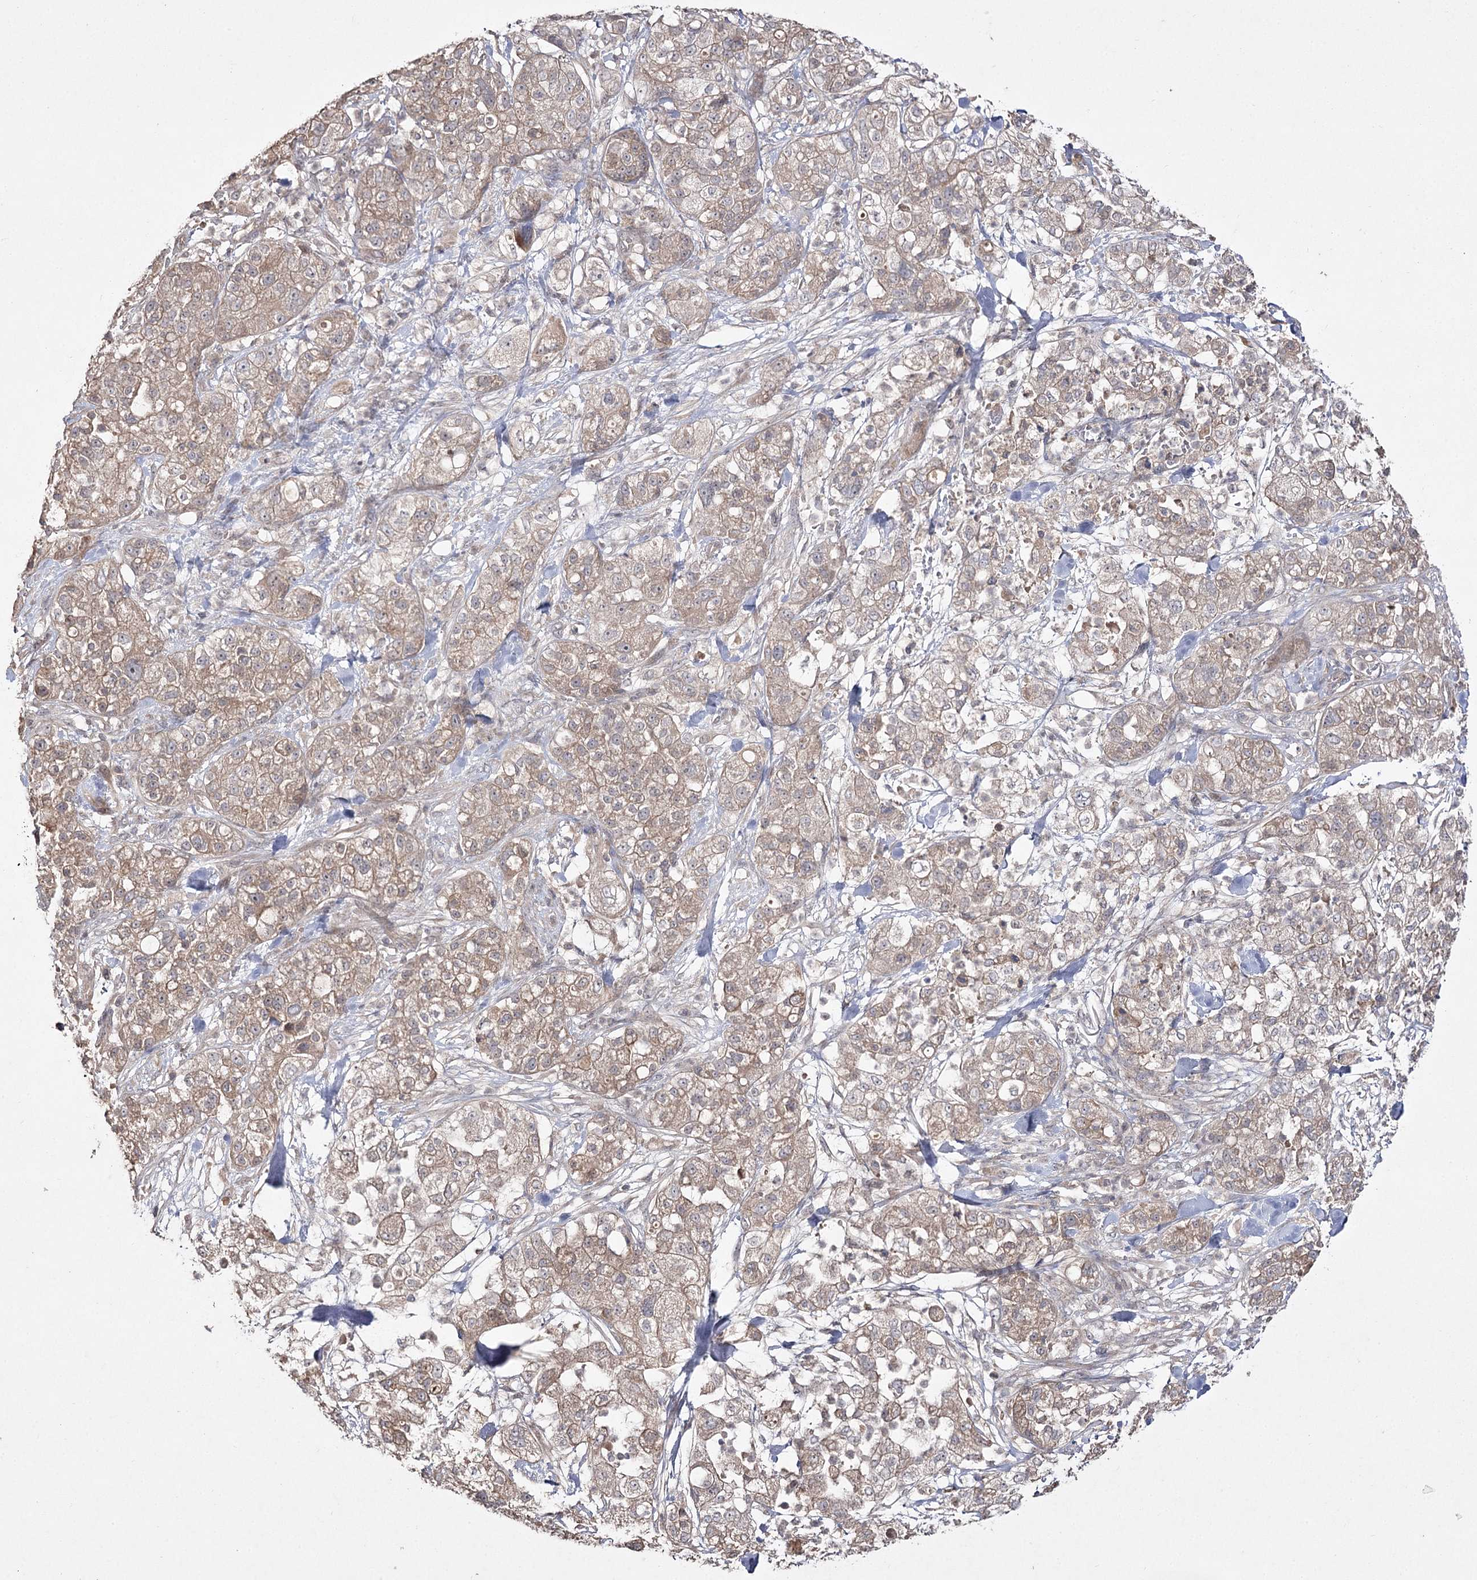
{"staining": {"intensity": "moderate", "quantity": ">75%", "location": "cytoplasmic/membranous"}, "tissue": "pancreatic cancer", "cell_type": "Tumor cells", "image_type": "cancer", "snomed": [{"axis": "morphology", "description": "Adenocarcinoma, NOS"}, {"axis": "topography", "description": "Pancreas"}], "caption": "IHC (DAB) staining of human adenocarcinoma (pancreatic) displays moderate cytoplasmic/membranous protein staining in about >75% of tumor cells.", "gene": "FANCL", "patient": {"sex": "female", "age": 78}}